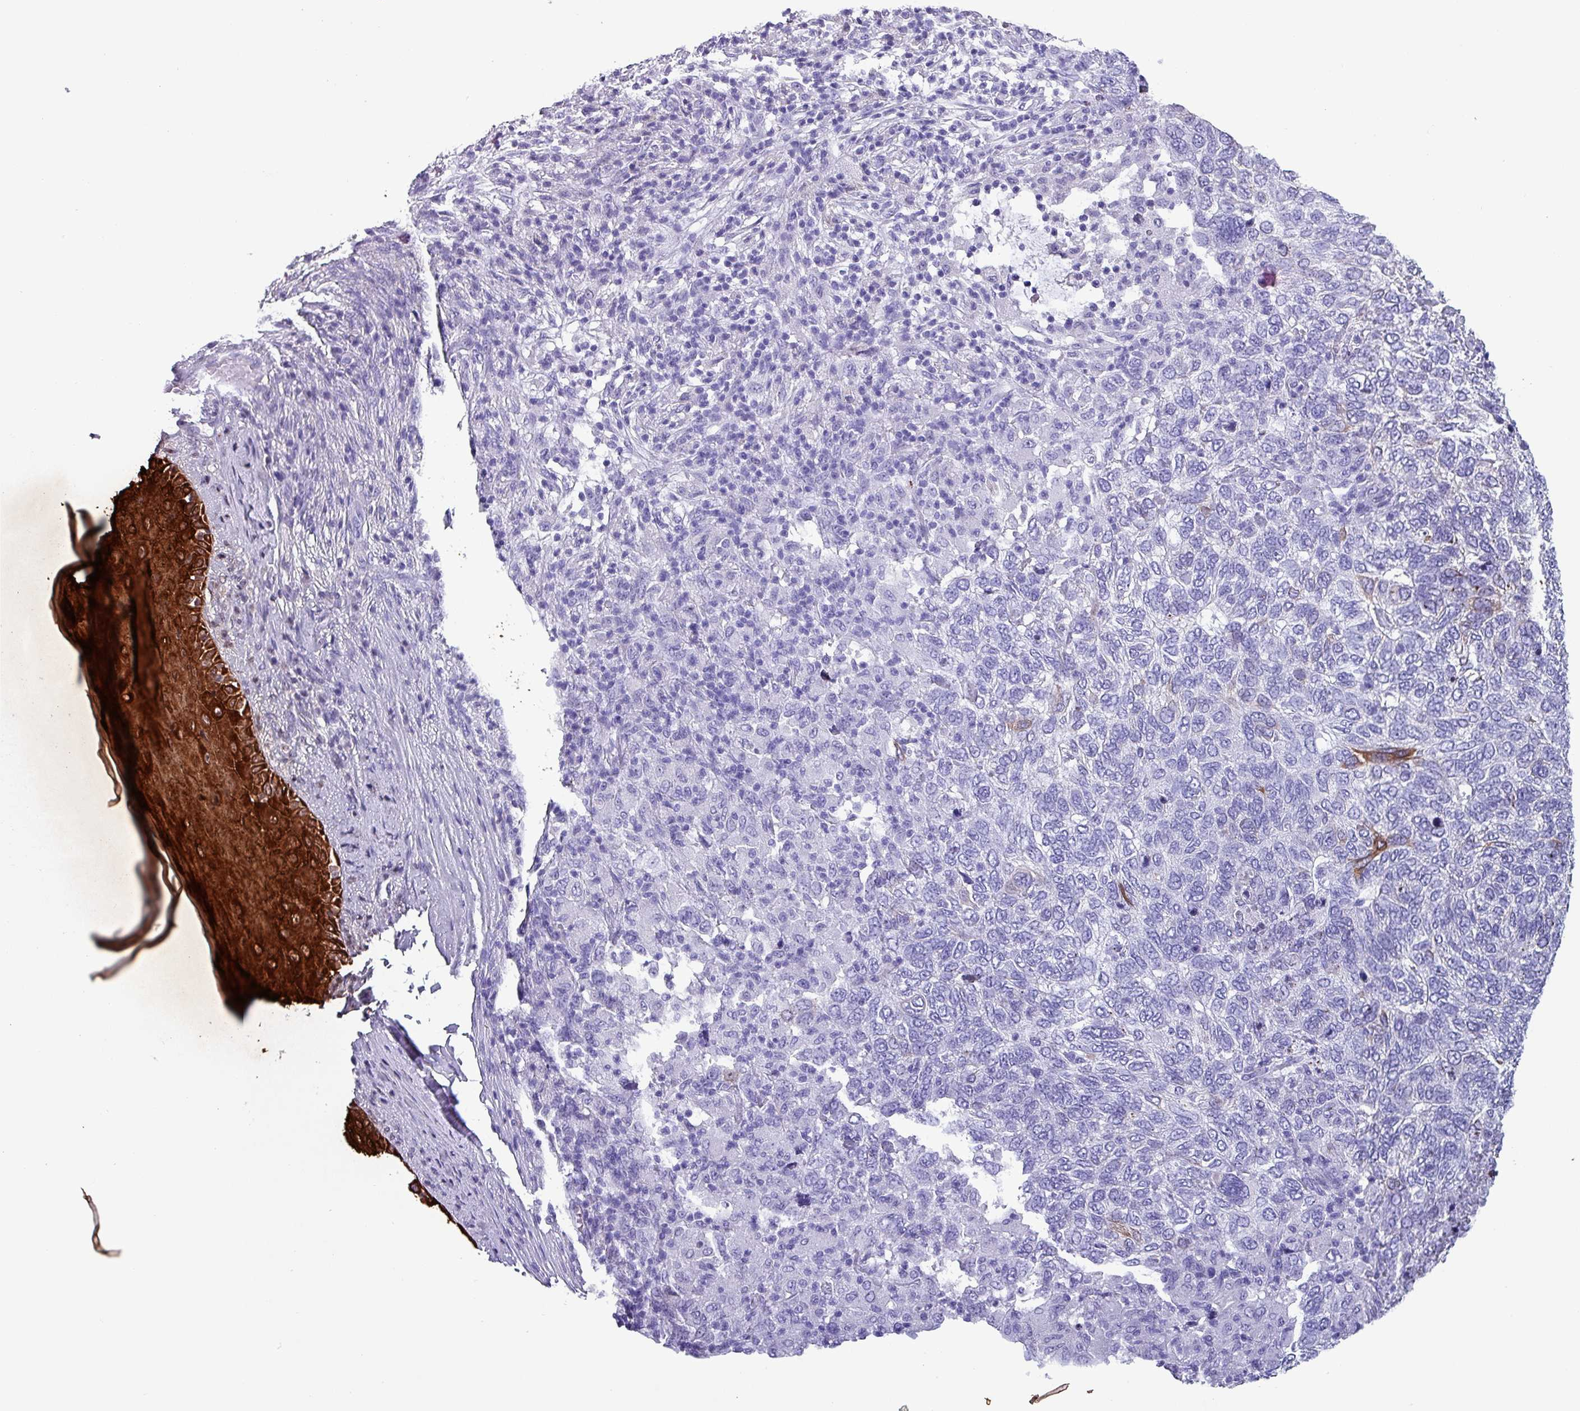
{"staining": {"intensity": "negative", "quantity": "none", "location": "none"}, "tissue": "skin cancer", "cell_type": "Tumor cells", "image_type": "cancer", "snomed": [{"axis": "morphology", "description": "Basal cell carcinoma"}, {"axis": "topography", "description": "Skin"}], "caption": "Skin basal cell carcinoma was stained to show a protein in brown. There is no significant staining in tumor cells.", "gene": "KRT6C", "patient": {"sex": "female", "age": 65}}